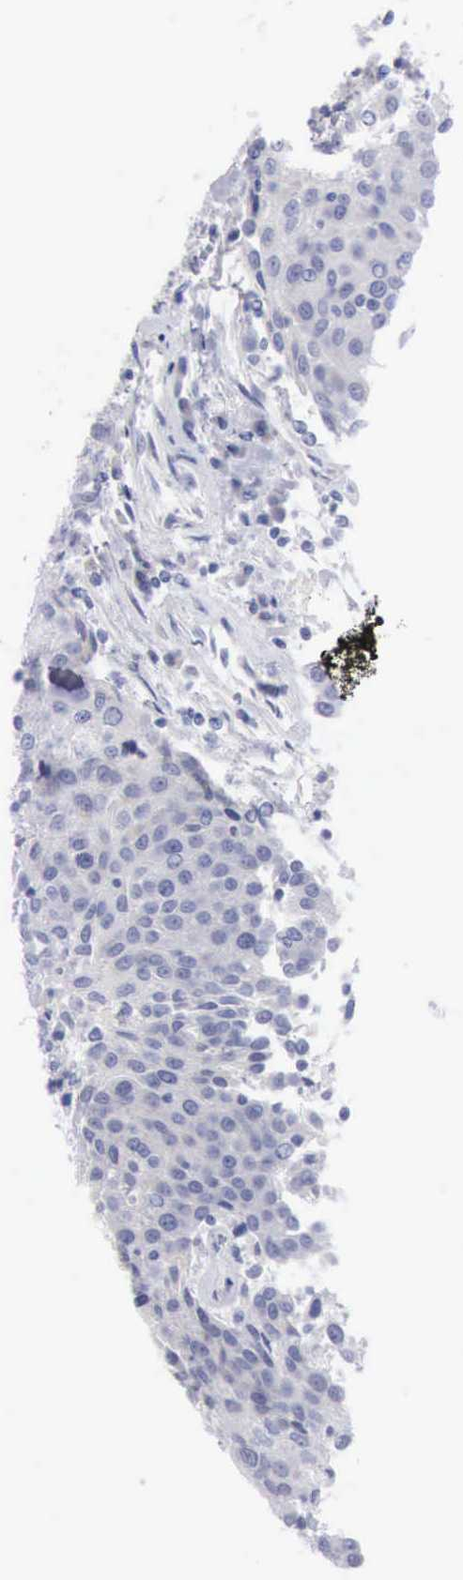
{"staining": {"intensity": "negative", "quantity": "none", "location": "none"}, "tissue": "urothelial cancer", "cell_type": "Tumor cells", "image_type": "cancer", "snomed": [{"axis": "morphology", "description": "Urothelial carcinoma, High grade"}, {"axis": "topography", "description": "Urinary bladder"}], "caption": "Urothelial cancer was stained to show a protein in brown. There is no significant expression in tumor cells.", "gene": "ANGEL1", "patient": {"sex": "female", "age": 85}}